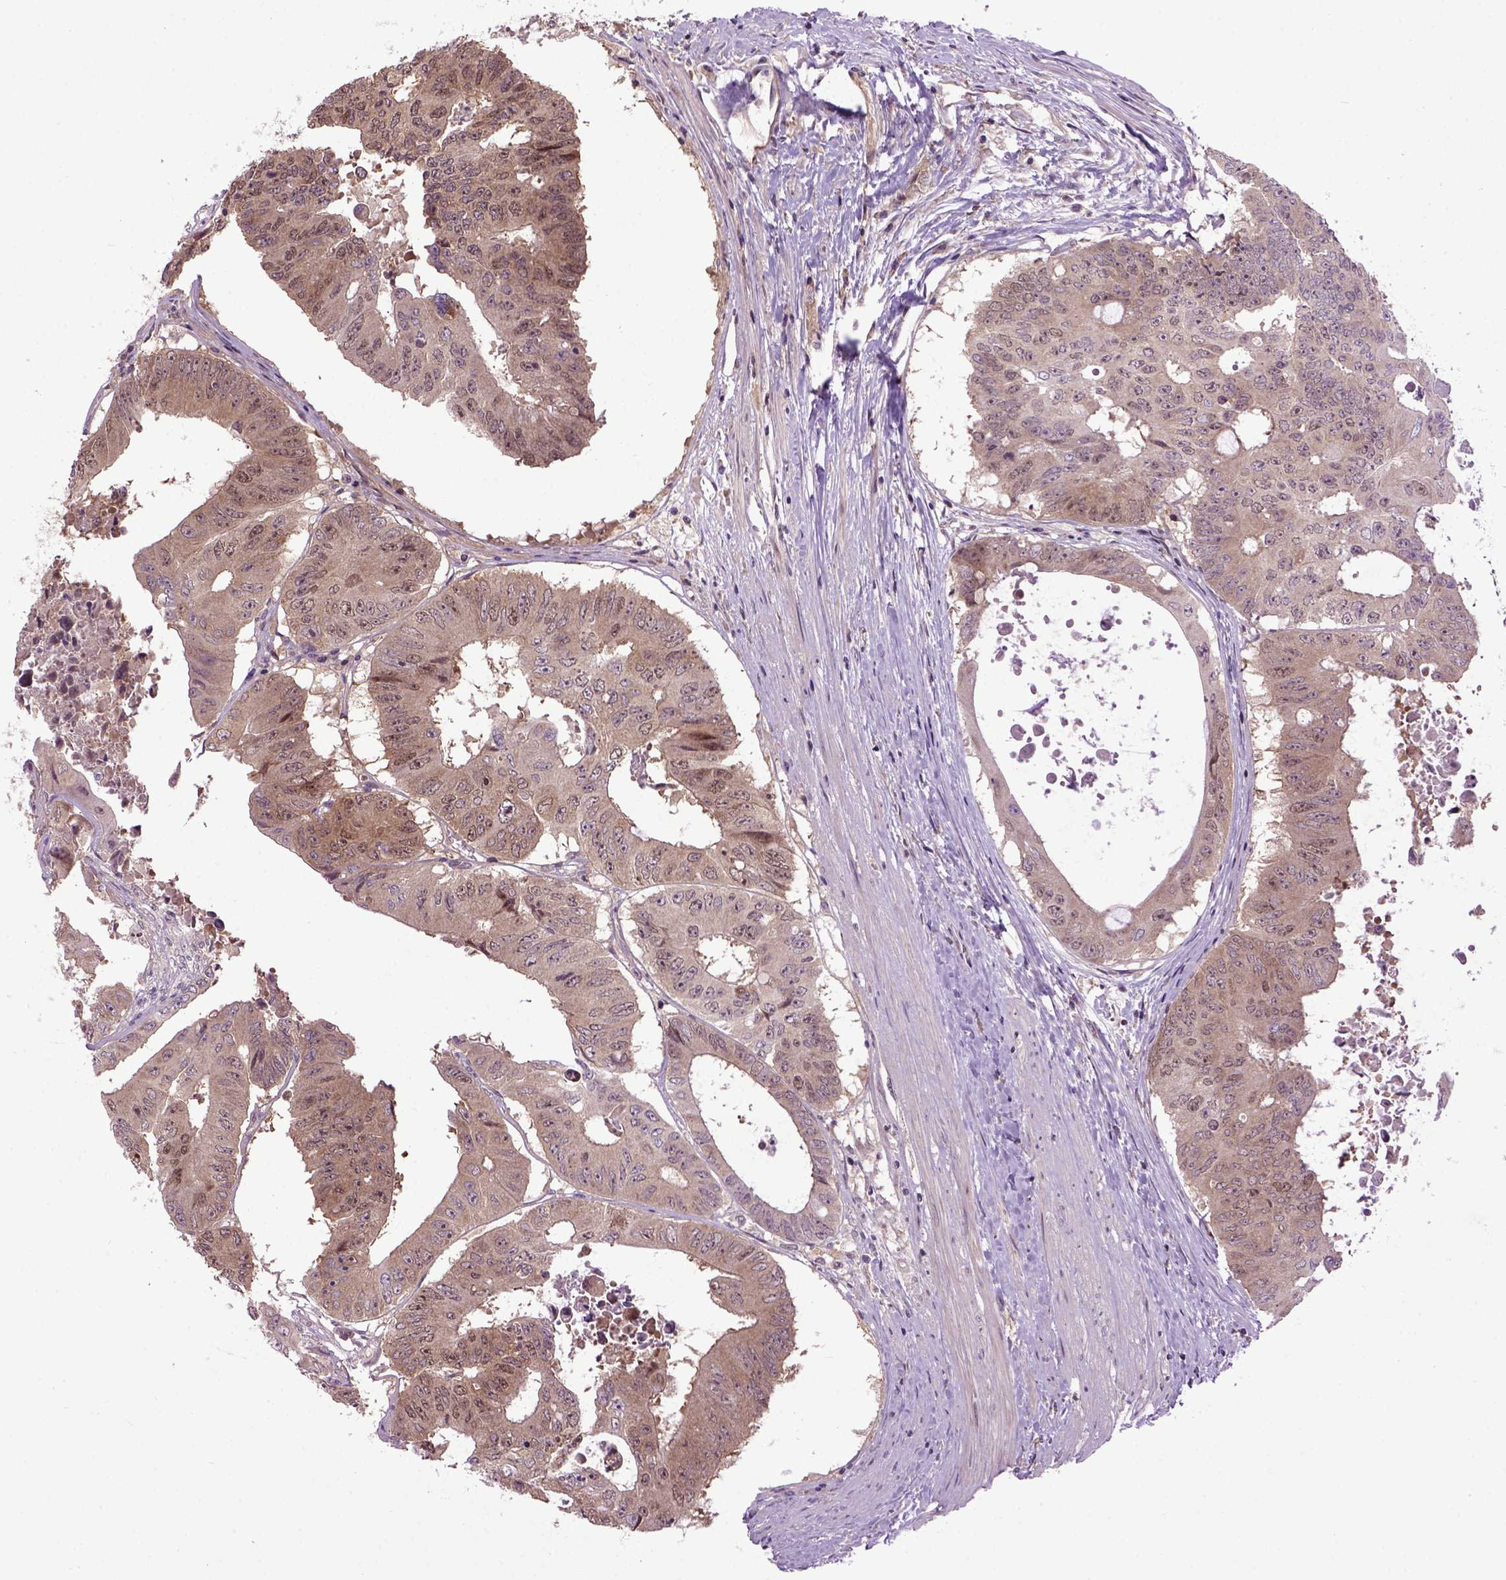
{"staining": {"intensity": "moderate", "quantity": ">75%", "location": "cytoplasmic/membranous"}, "tissue": "colorectal cancer", "cell_type": "Tumor cells", "image_type": "cancer", "snomed": [{"axis": "morphology", "description": "Adenocarcinoma, NOS"}, {"axis": "topography", "description": "Rectum"}], "caption": "Human colorectal cancer stained with a brown dye displays moderate cytoplasmic/membranous positive positivity in about >75% of tumor cells.", "gene": "WDR48", "patient": {"sex": "male", "age": 59}}